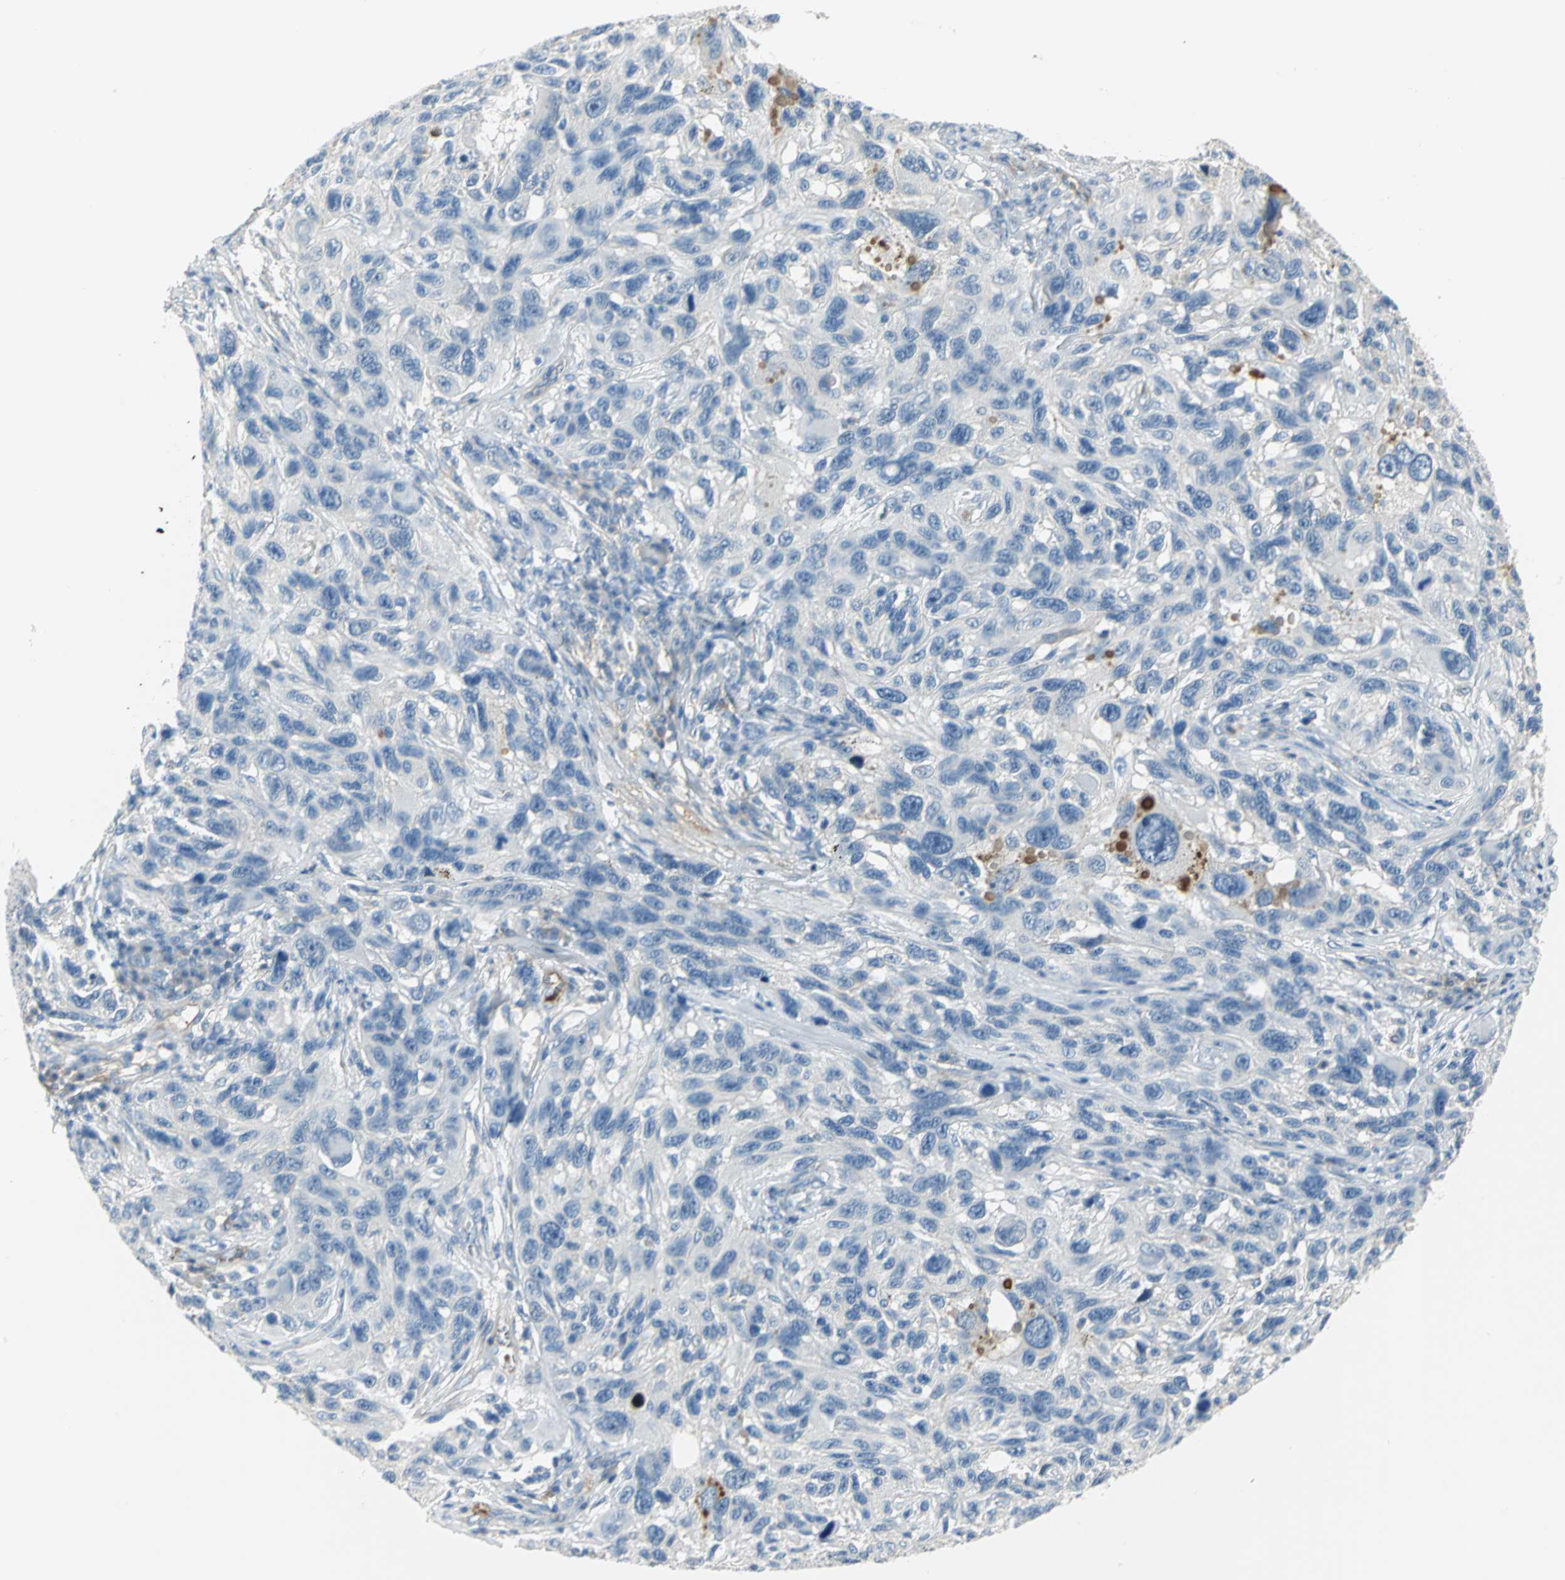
{"staining": {"intensity": "negative", "quantity": "none", "location": "none"}, "tissue": "melanoma", "cell_type": "Tumor cells", "image_type": "cancer", "snomed": [{"axis": "morphology", "description": "Malignant melanoma, NOS"}, {"axis": "topography", "description": "Skin"}], "caption": "Immunohistochemical staining of human malignant melanoma exhibits no significant positivity in tumor cells. The staining is performed using DAB (3,3'-diaminobenzidine) brown chromogen with nuclei counter-stained in using hematoxylin.", "gene": "ZIC1", "patient": {"sex": "male", "age": 53}}